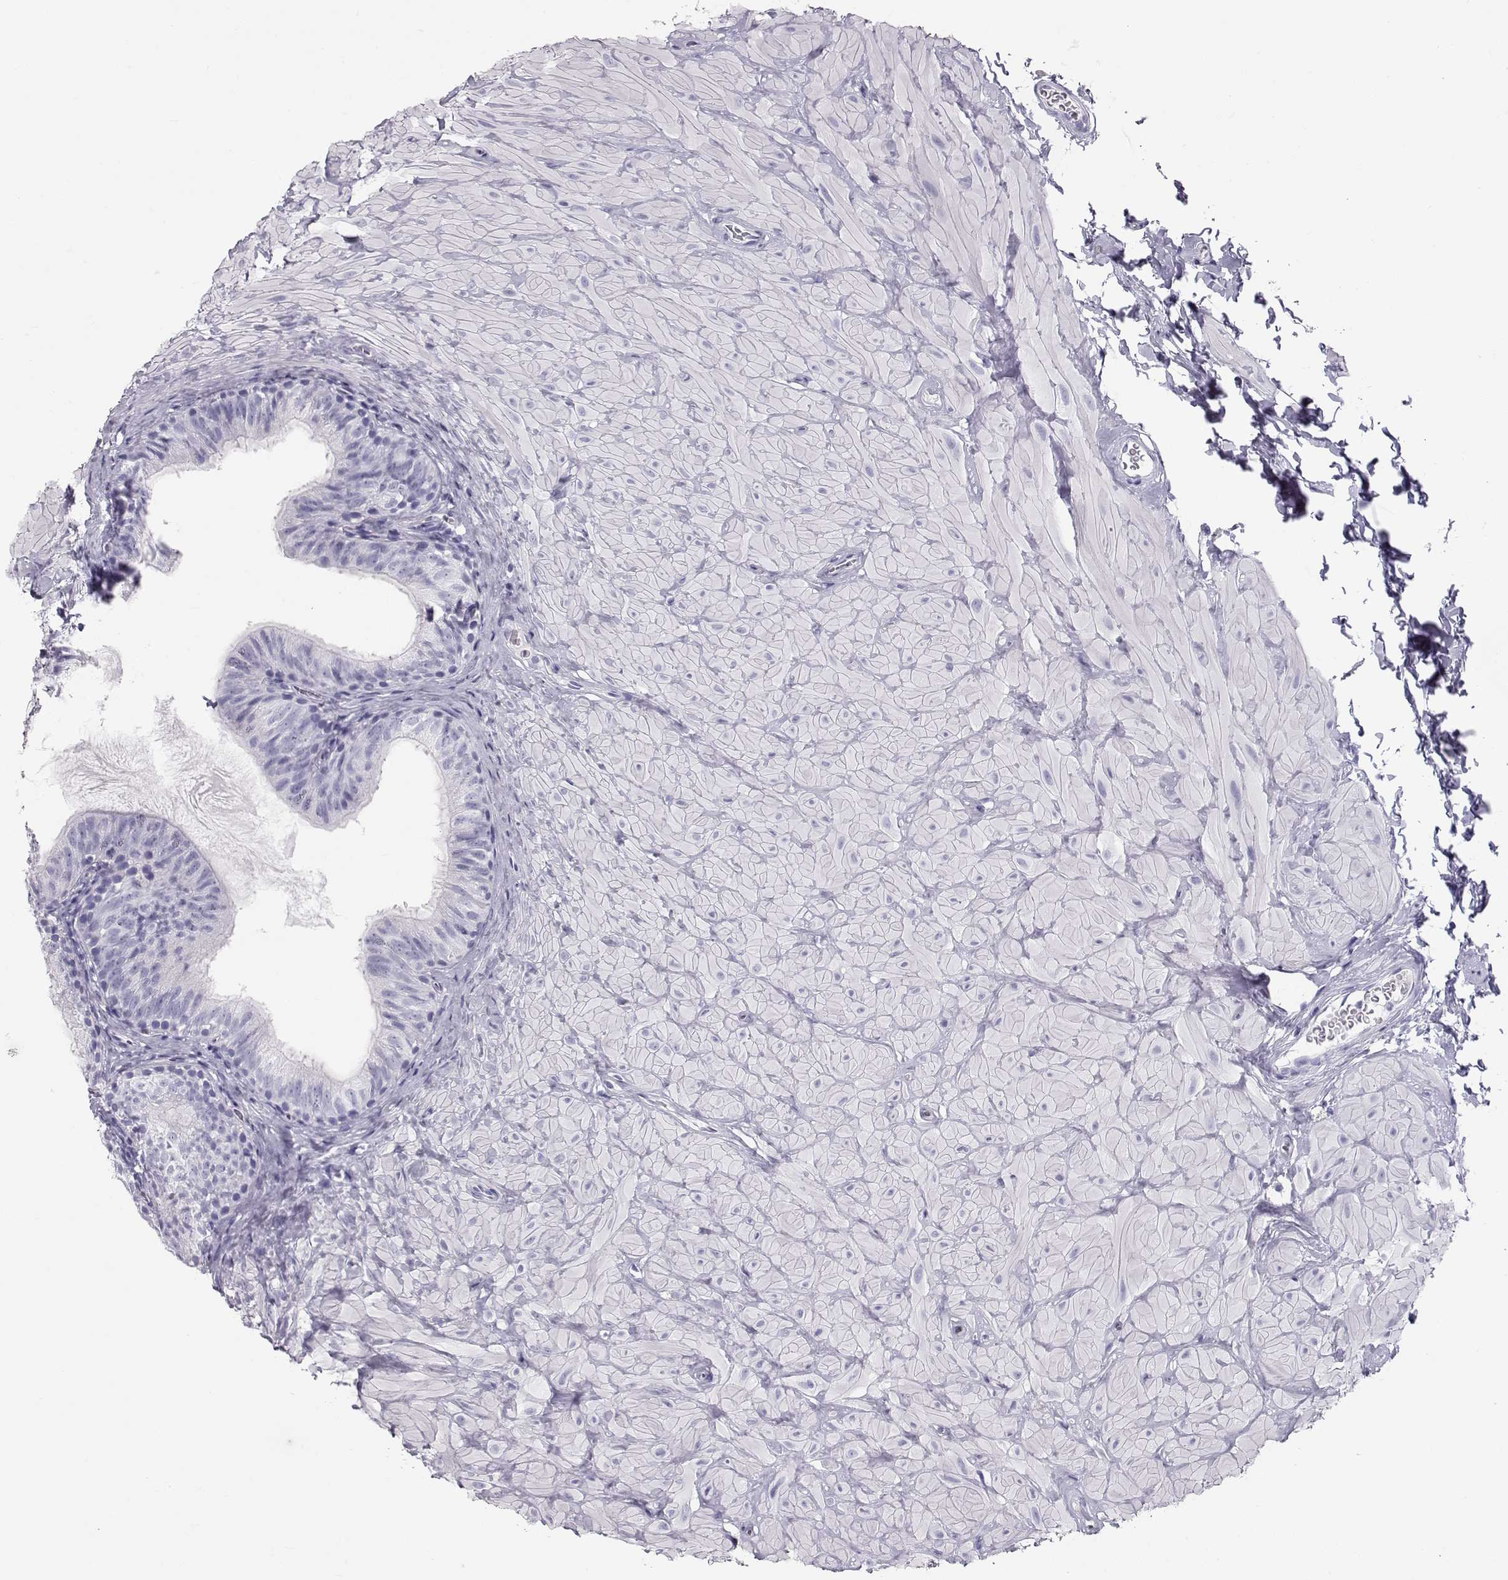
{"staining": {"intensity": "negative", "quantity": "none", "location": "none"}, "tissue": "epididymis", "cell_type": "Glandular cells", "image_type": "normal", "snomed": [{"axis": "morphology", "description": "Normal tissue, NOS"}, {"axis": "topography", "description": "Epididymis"}, {"axis": "topography", "description": "Vas deferens"}], "caption": "Epididymis stained for a protein using IHC demonstrates no expression glandular cells.", "gene": "RD3", "patient": {"sex": "male", "age": 23}}